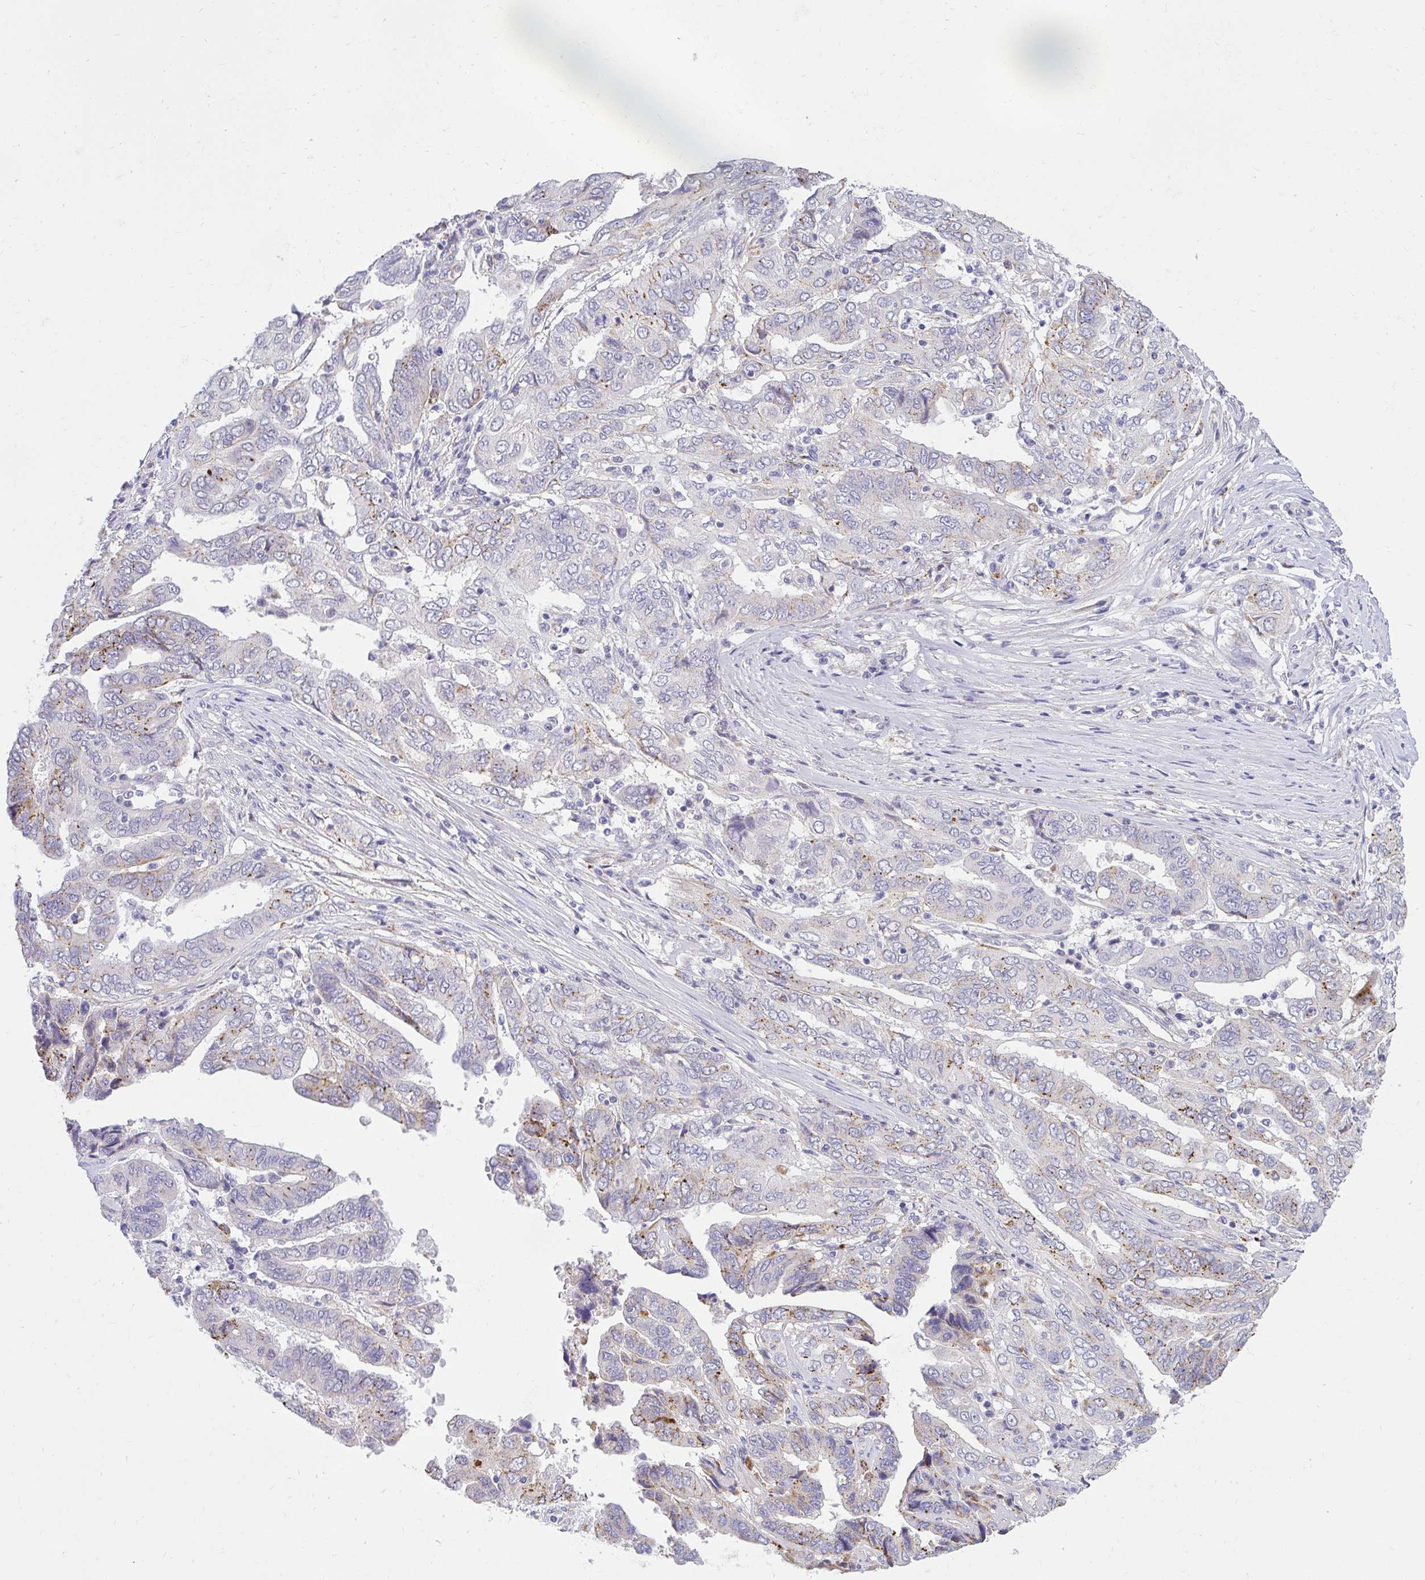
{"staining": {"intensity": "moderate", "quantity": "<25%", "location": "cytoplasmic/membranous"}, "tissue": "ovarian cancer", "cell_type": "Tumor cells", "image_type": "cancer", "snomed": [{"axis": "morphology", "description": "Cystadenocarcinoma, serous, NOS"}, {"axis": "topography", "description": "Ovary"}], "caption": "Serous cystadenocarcinoma (ovarian) was stained to show a protein in brown. There is low levels of moderate cytoplasmic/membranous positivity in approximately <25% of tumor cells. (Brightfield microscopy of DAB IHC at high magnification).", "gene": "PKN3", "patient": {"sex": "female", "age": 79}}